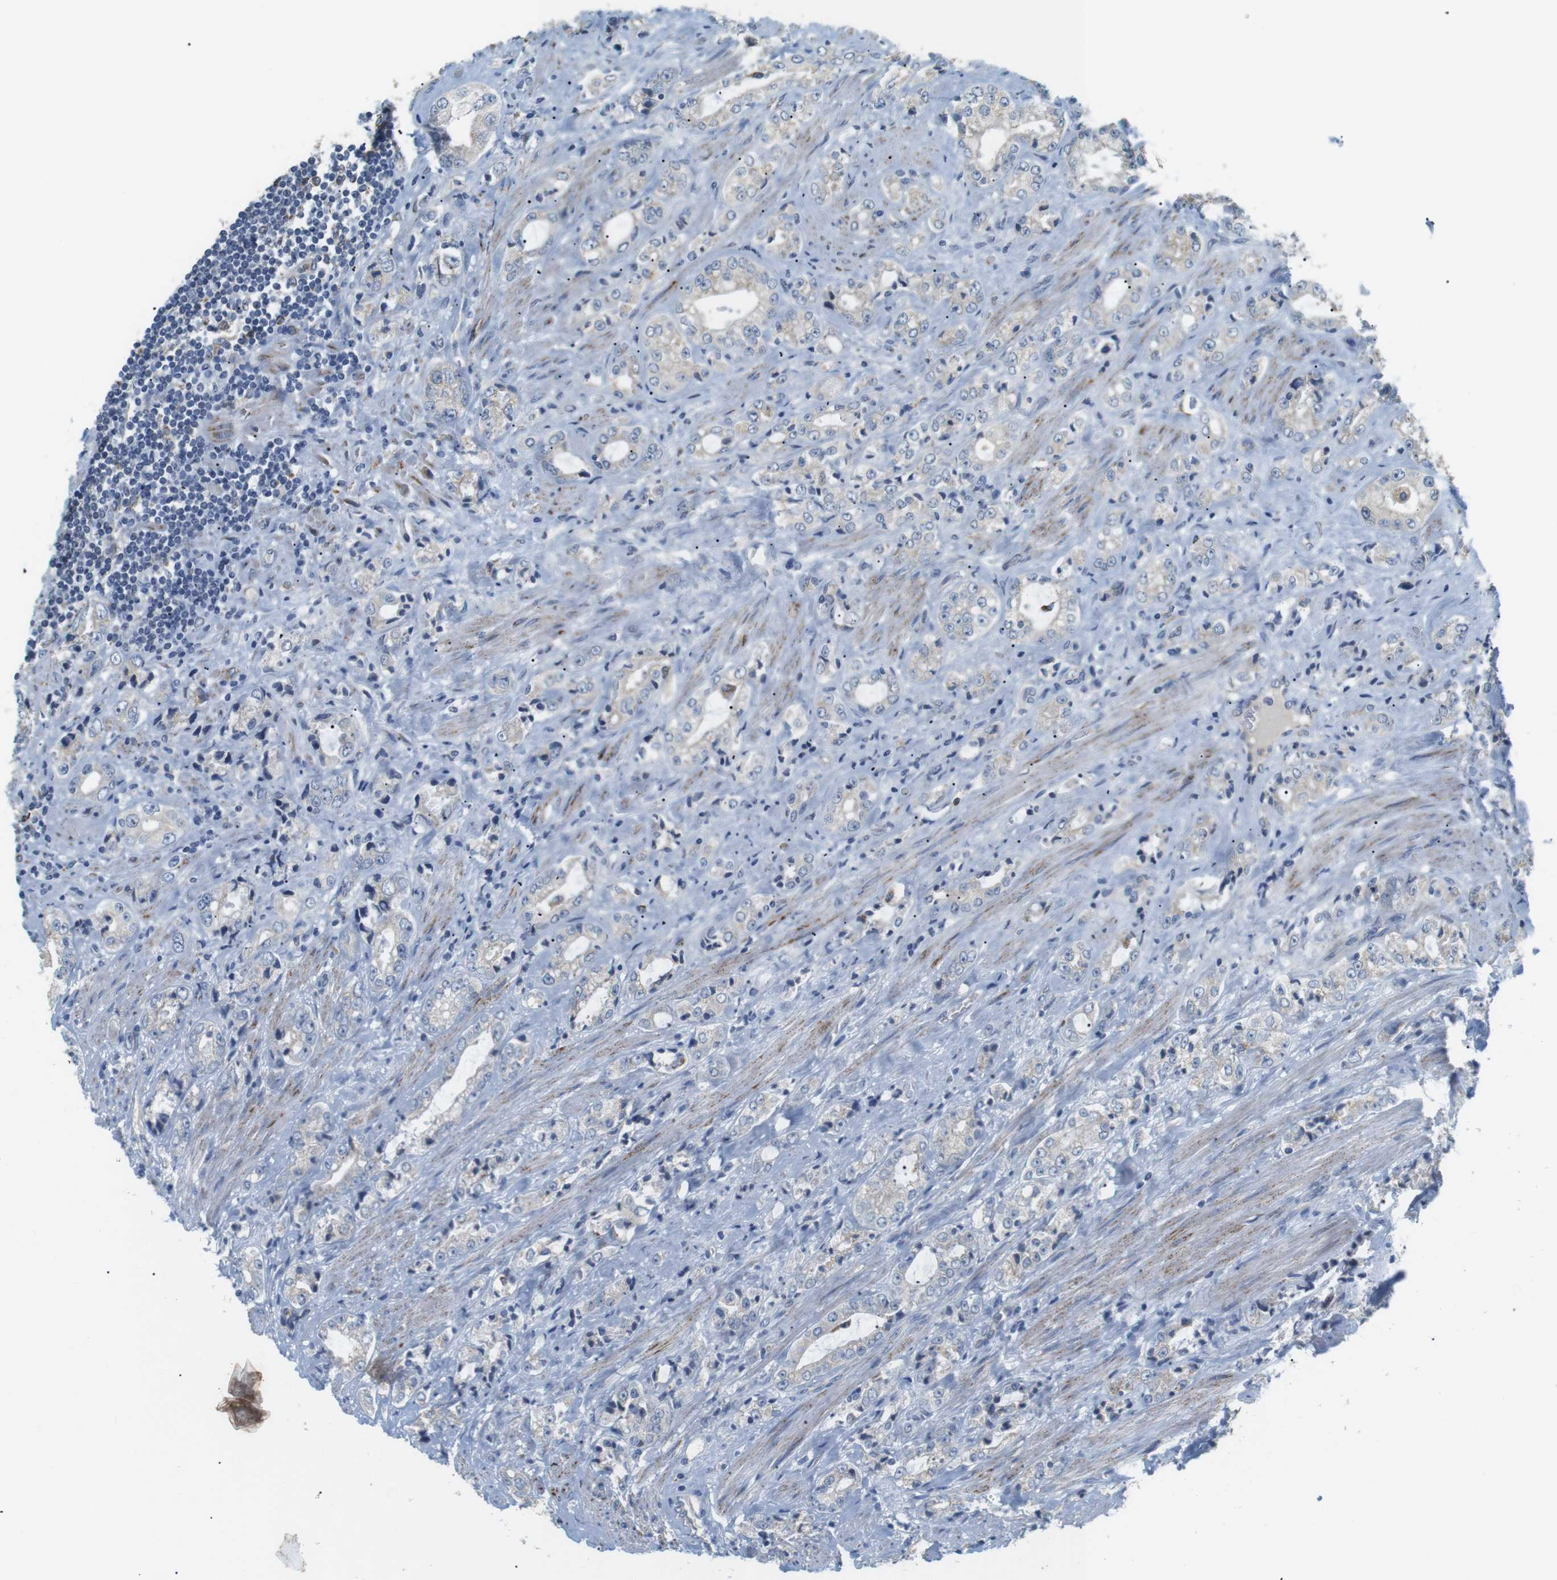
{"staining": {"intensity": "negative", "quantity": "none", "location": "none"}, "tissue": "prostate cancer", "cell_type": "Tumor cells", "image_type": "cancer", "snomed": [{"axis": "morphology", "description": "Adenocarcinoma, High grade"}, {"axis": "topography", "description": "Prostate"}], "caption": "DAB (3,3'-diaminobenzidine) immunohistochemical staining of human prostate cancer (high-grade adenocarcinoma) exhibits no significant expression in tumor cells. (IHC, brightfield microscopy, high magnification).", "gene": "CD300E", "patient": {"sex": "male", "age": 61}}